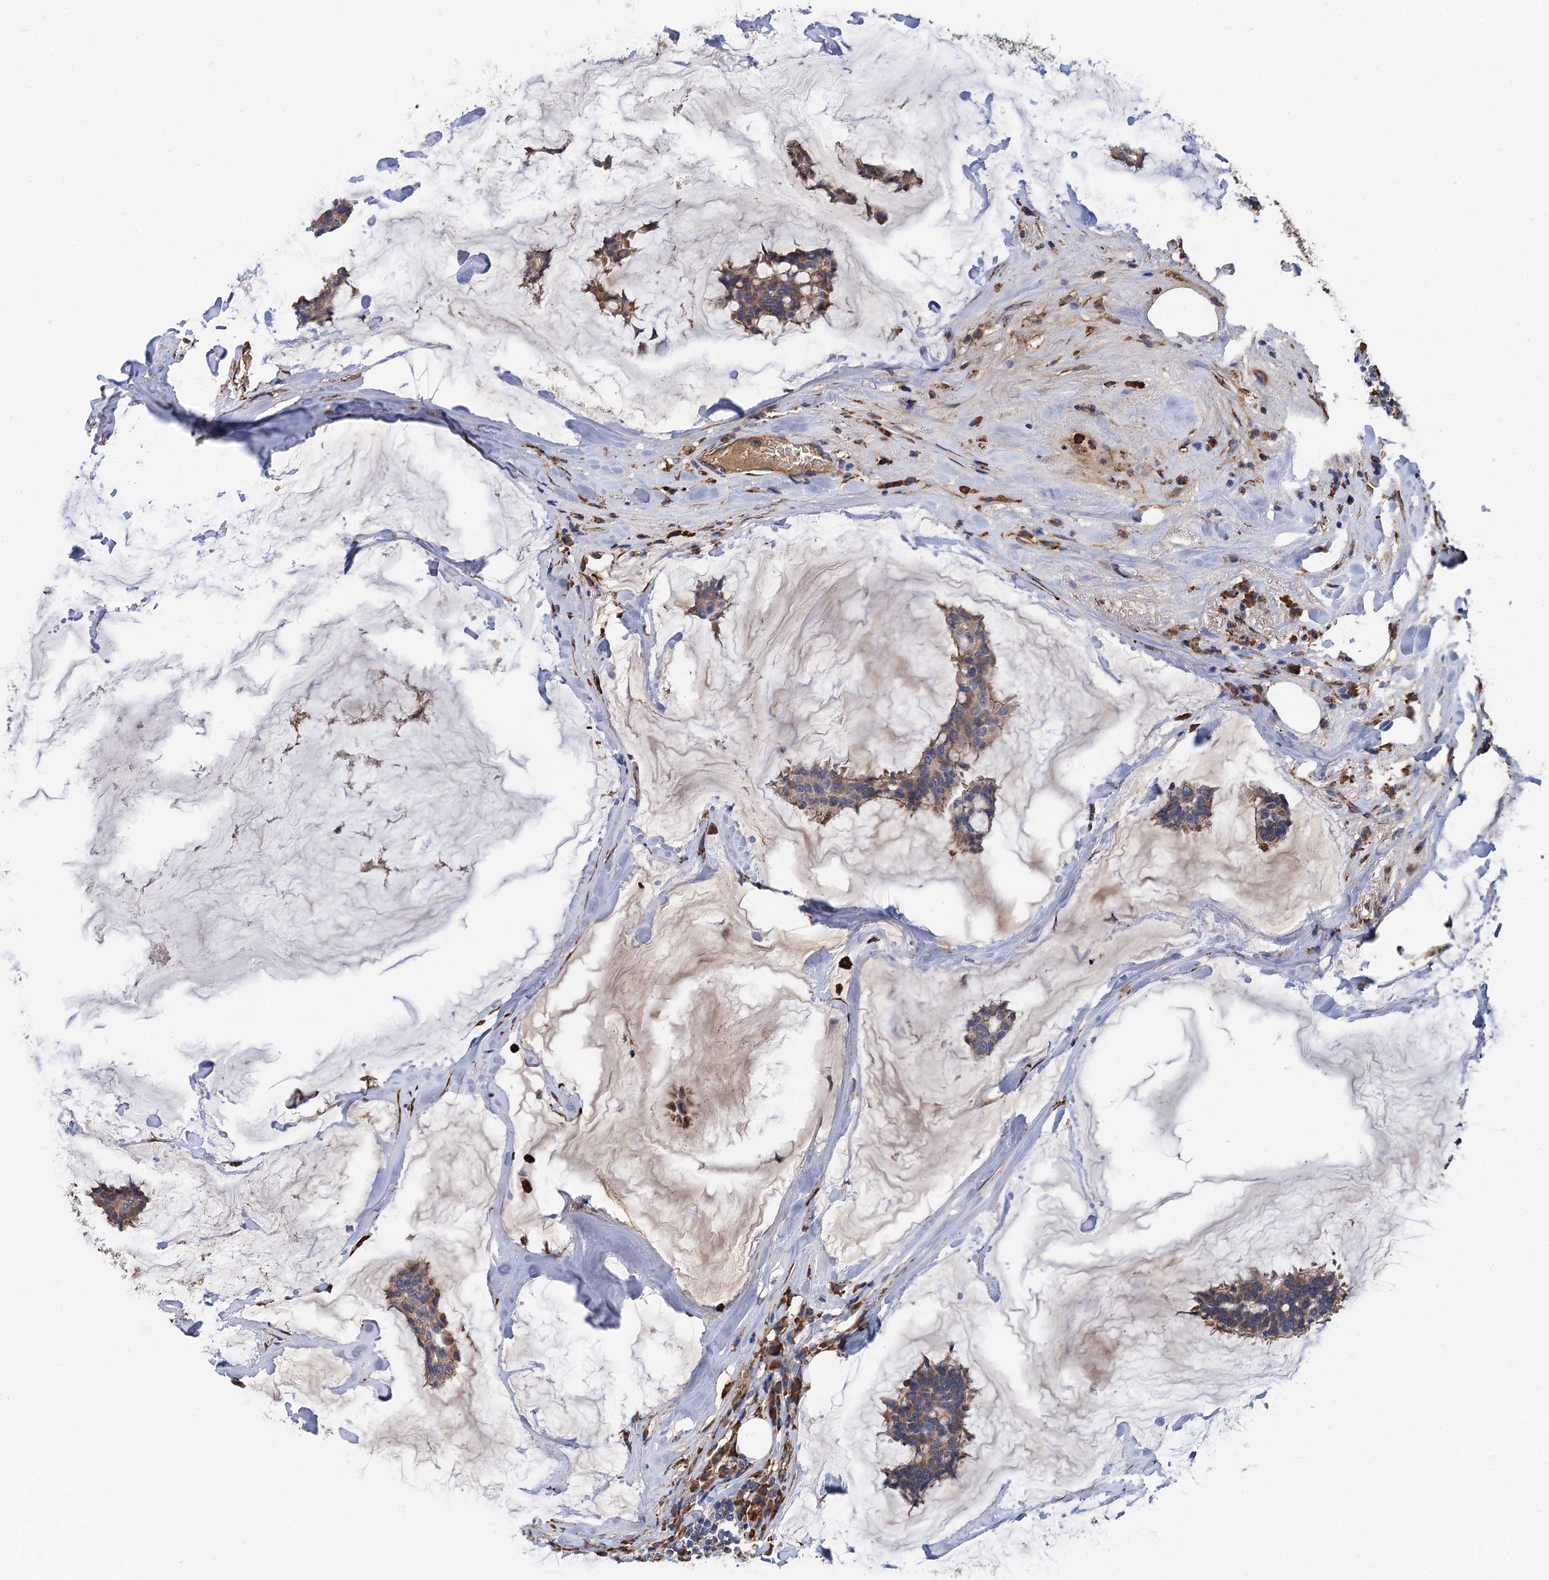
{"staining": {"intensity": "weak", "quantity": ">75%", "location": "cytoplasmic/membranous"}, "tissue": "breast cancer", "cell_type": "Tumor cells", "image_type": "cancer", "snomed": [{"axis": "morphology", "description": "Duct carcinoma"}, {"axis": "topography", "description": "Breast"}], "caption": "A brown stain shows weak cytoplasmic/membranous expression of a protein in infiltrating ductal carcinoma (breast) tumor cells.", "gene": "CNNM1", "patient": {"sex": "female", "age": 93}}